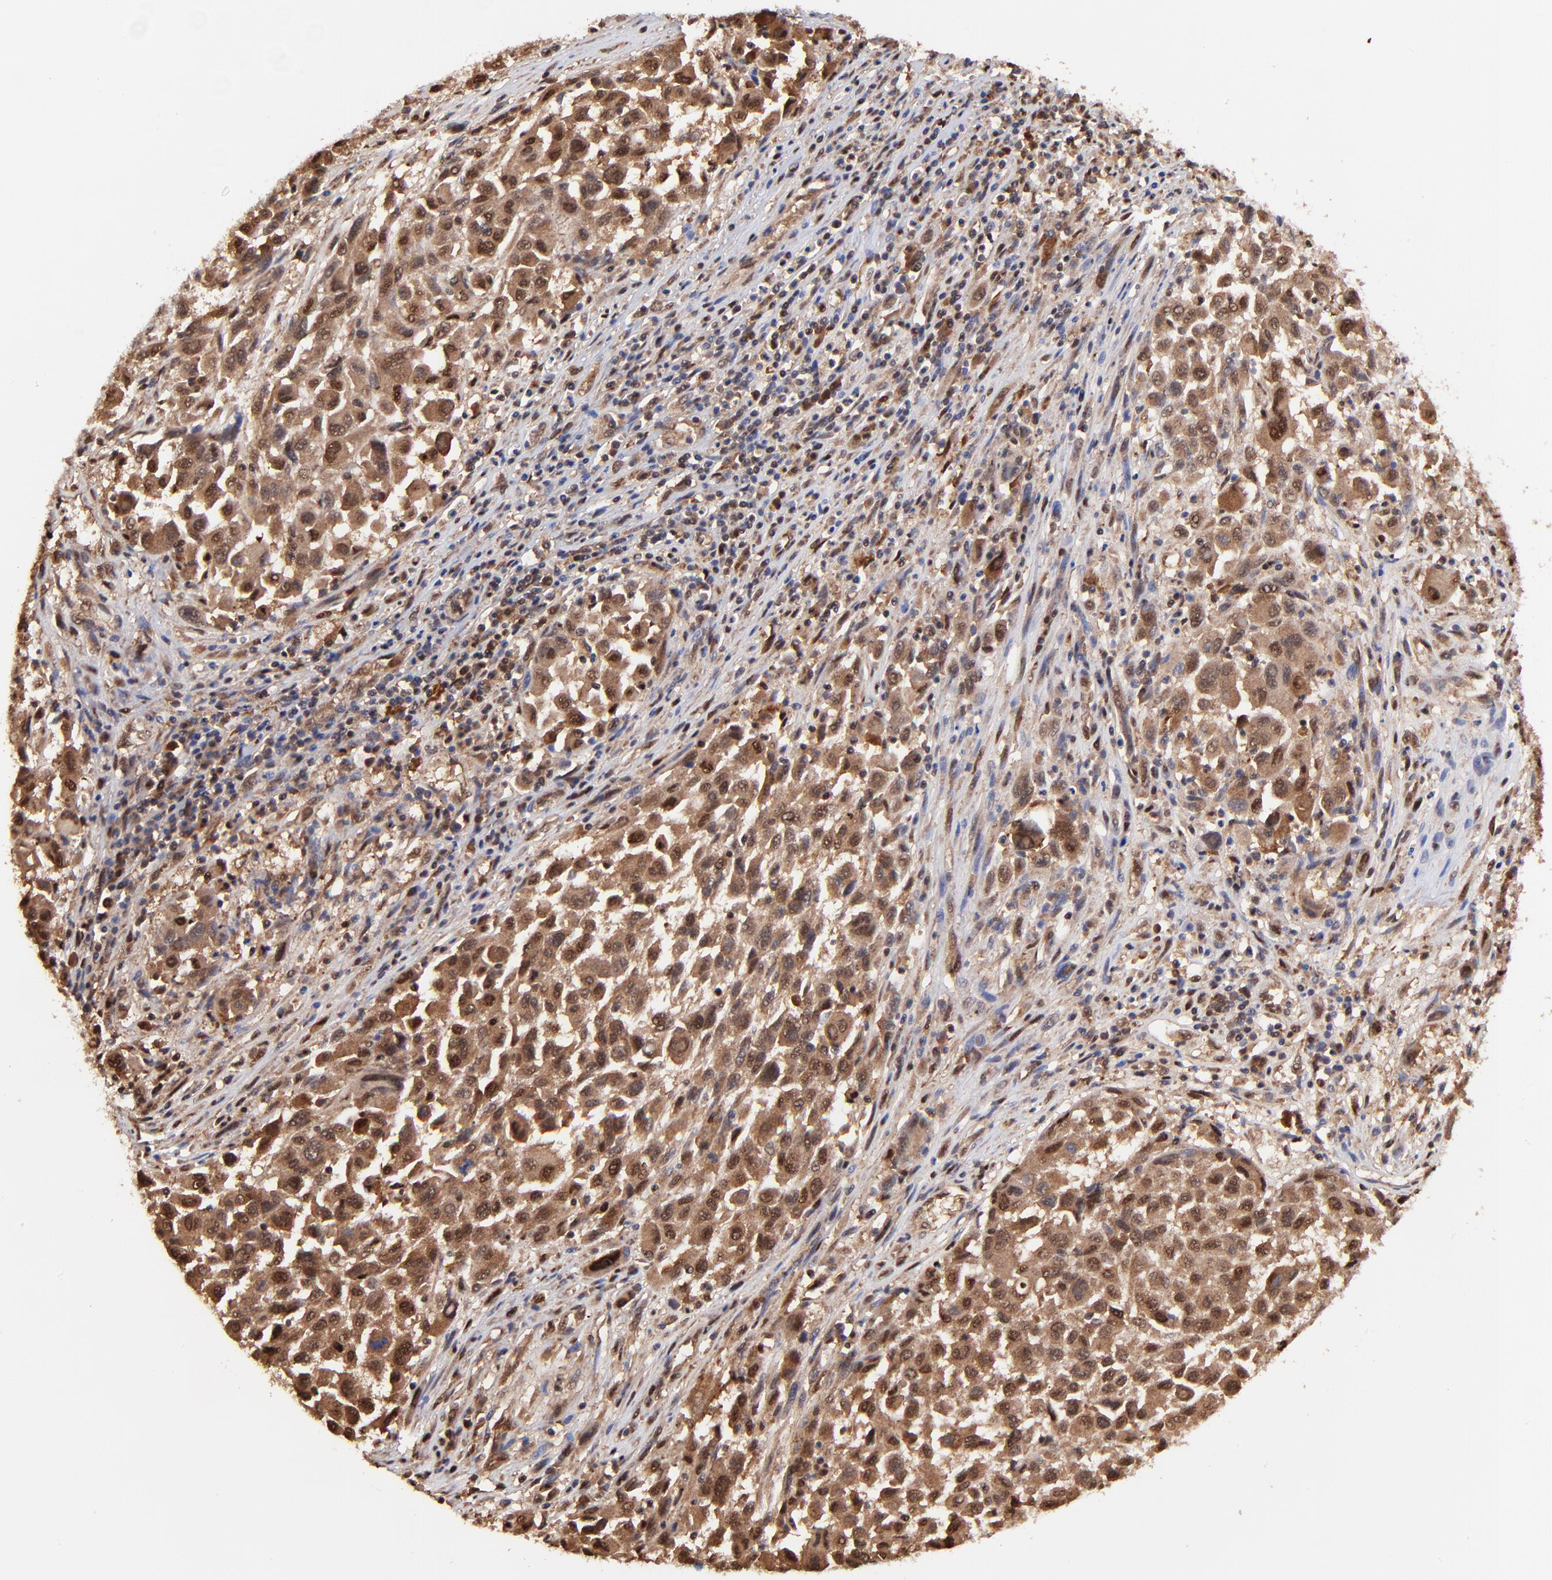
{"staining": {"intensity": "strong", "quantity": ">75%", "location": "cytoplasmic/membranous,nuclear"}, "tissue": "melanoma", "cell_type": "Tumor cells", "image_type": "cancer", "snomed": [{"axis": "morphology", "description": "Malignant melanoma, Metastatic site"}, {"axis": "topography", "description": "Lymph node"}], "caption": "High-magnification brightfield microscopy of malignant melanoma (metastatic site) stained with DAB (3,3'-diaminobenzidine) (brown) and counterstained with hematoxylin (blue). tumor cells exhibit strong cytoplasmic/membranous and nuclear expression is appreciated in approximately>75% of cells.", "gene": "PSMA6", "patient": {"sex": "male", "age": 61}}